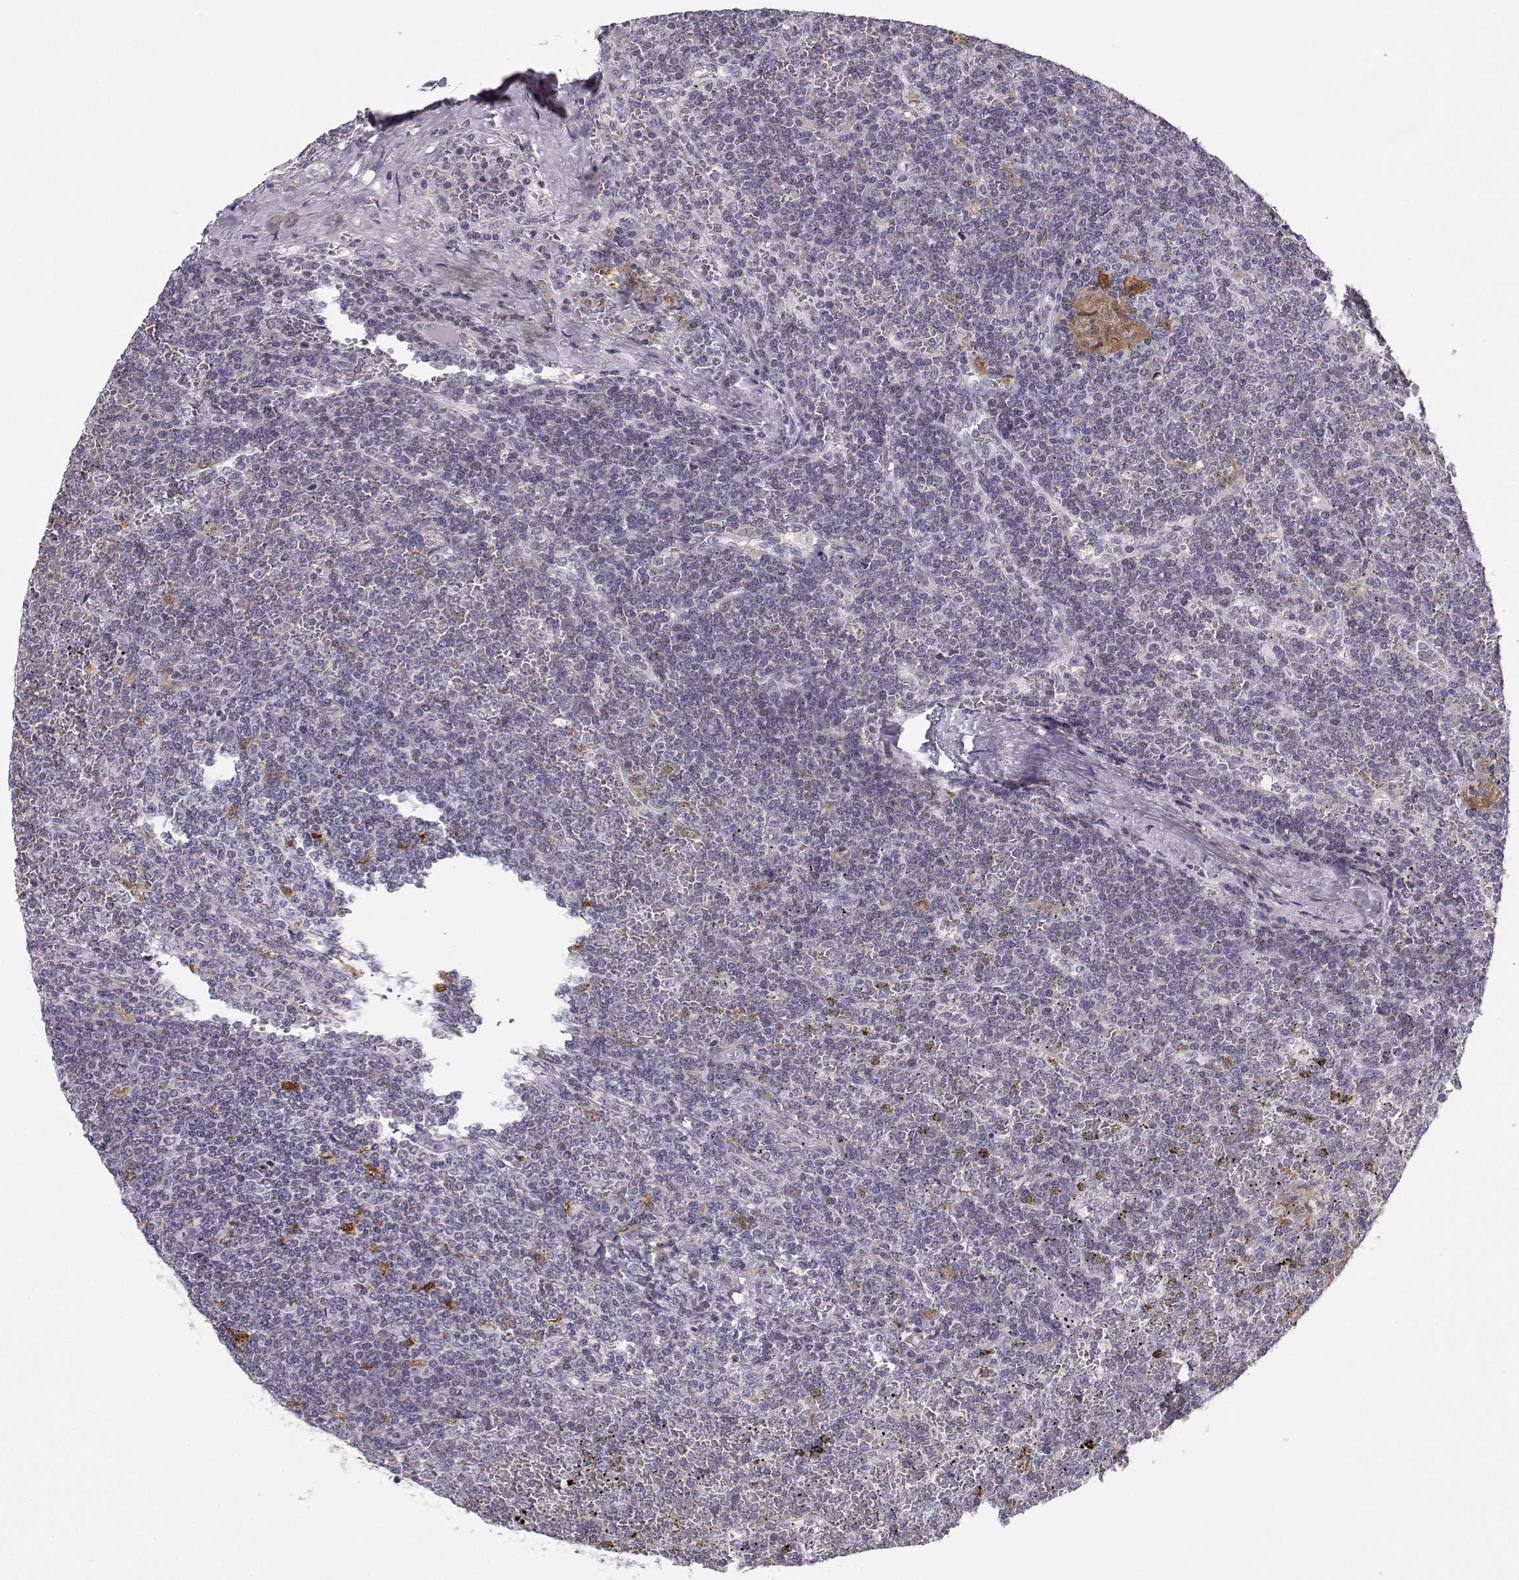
{"staining": {"intensity": "negative", "quantity": "none", "location": "none"}, "tissue": "lymphoma", "cell_type": "Tumor cells", "image_type": "cancer", "snomed": [{"axis": "morphology", "description": "Malignant lymphoma, non-Hodgkin's type, Low grade"}, {"axis": "topography", "description": "Spleen"}], "caption": "DAB immunohistochemical staining of low-grade malignant lymphoma, non-Hodgkin's type exhibits no significant positivity in tumor cells.", "gene": "HTR7", "patient": {"sex": "female", "age": 19}}